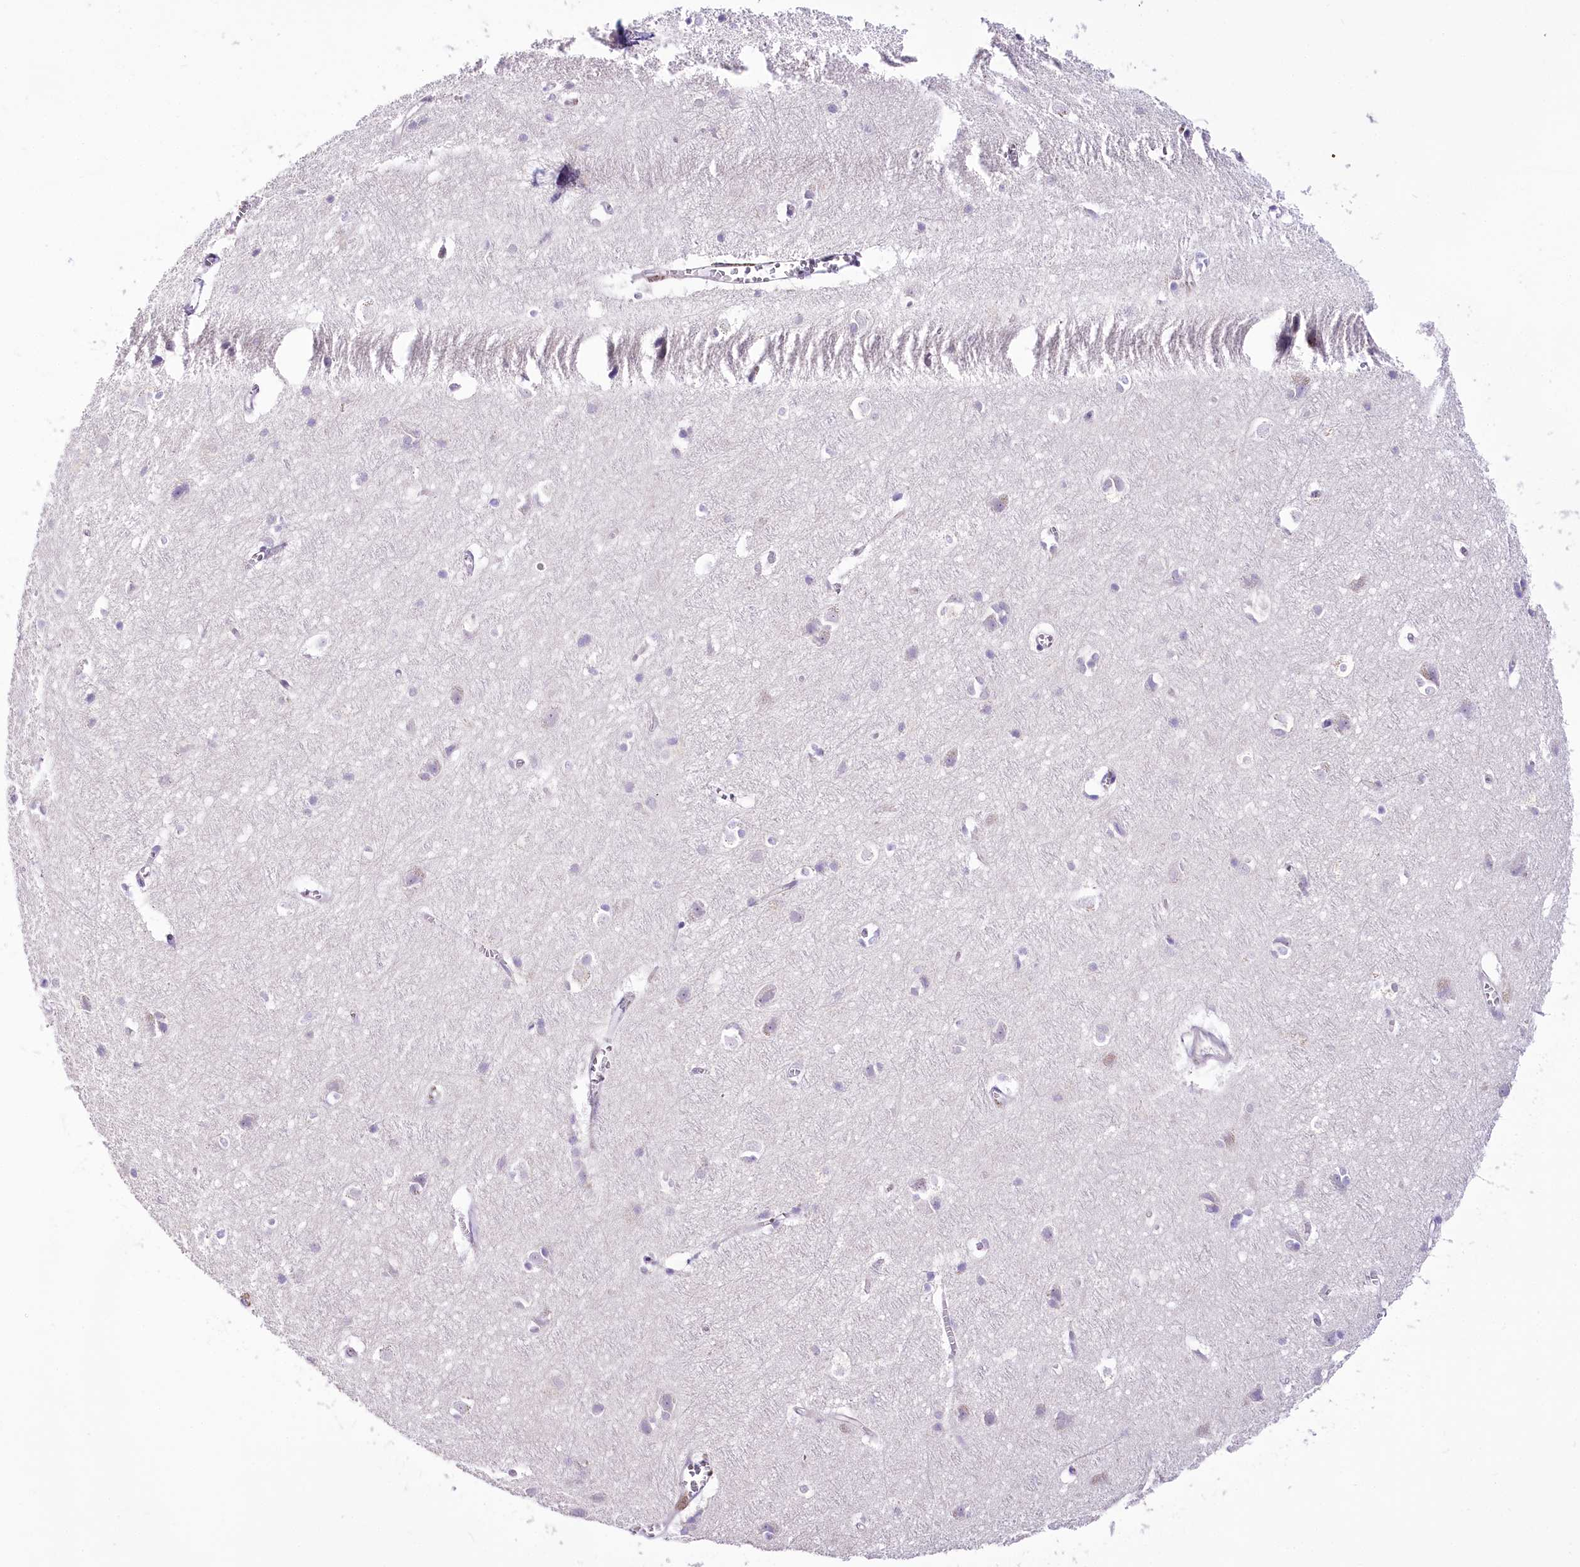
{"staining": {"intensity": "negative", "quantity": "none", "location": "none"}, "tissue": "cerebral cortex", "cell_type": "Endothelial cells", "image_type": "normal", "snomed": [{"axis": "morphology", "description": "Normal tissue, NOS"}, {"axis": "topography", "description": "Cerebral cortex"}], "caption": "Immunohistochemistry (IHC) of normal cerebral cortex shows no expression in endothelial cells.", "gene": "DPYD", "patient": {"sex": "male", "age": 54}}